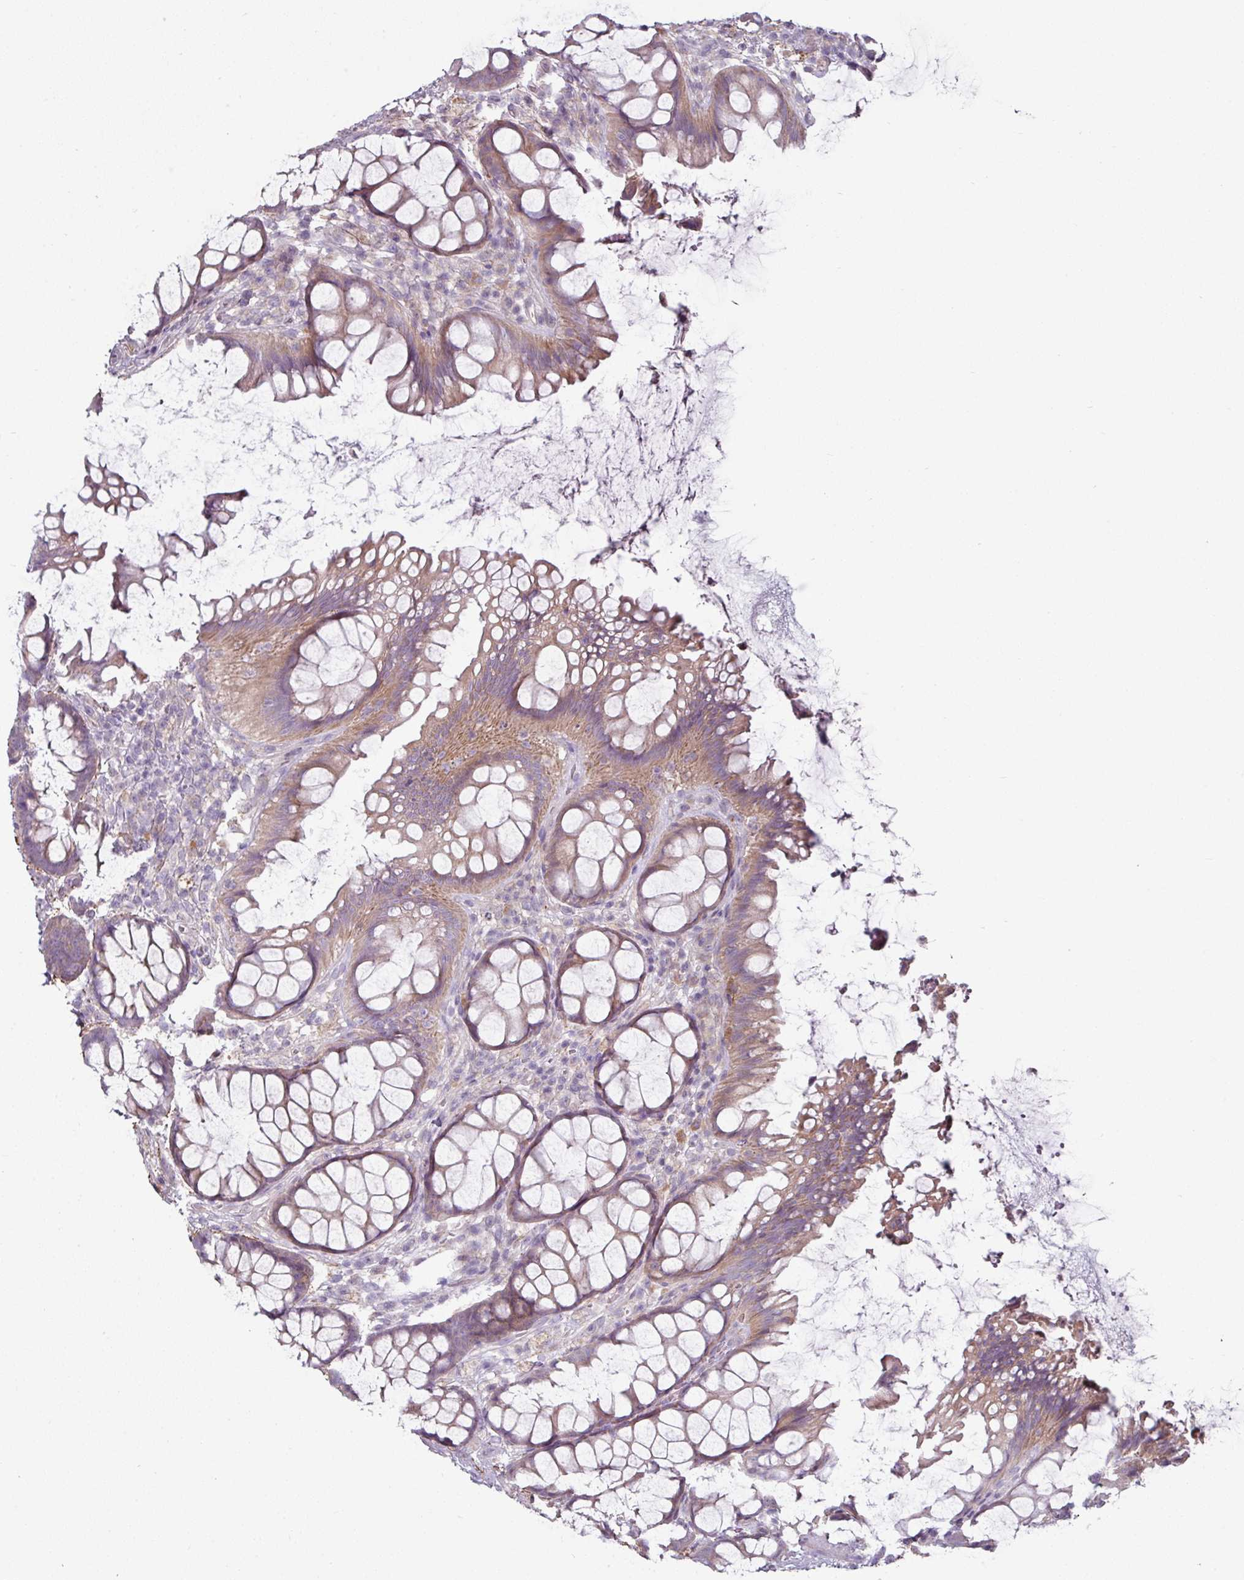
{"staining": {"intensity": "moderate", "quantity": "25%-75%", "location": "cytoplasmic/membranous"}, "tissue": "rectum", "cell_type": "Glandular cells", "image_type": "normal", "snomed": [{"axis": "morphology", "description": "Normal tissue, NOS"}, {"axis": "topography", "description": "Rectum"}], "caption": "Immunohistochemistry (IHC) (DAB (3,3'-diaminobenzidine)) staining of unremarkable human rectum exhibits moderate cytoplasmic/membranous protein staining in about 25%-75% of glandular cells. (Brightfield microscopy of DAB IHC at high magnification).", "gene": "MTMR14", "patient": {"sex": "female", "age": 67}}